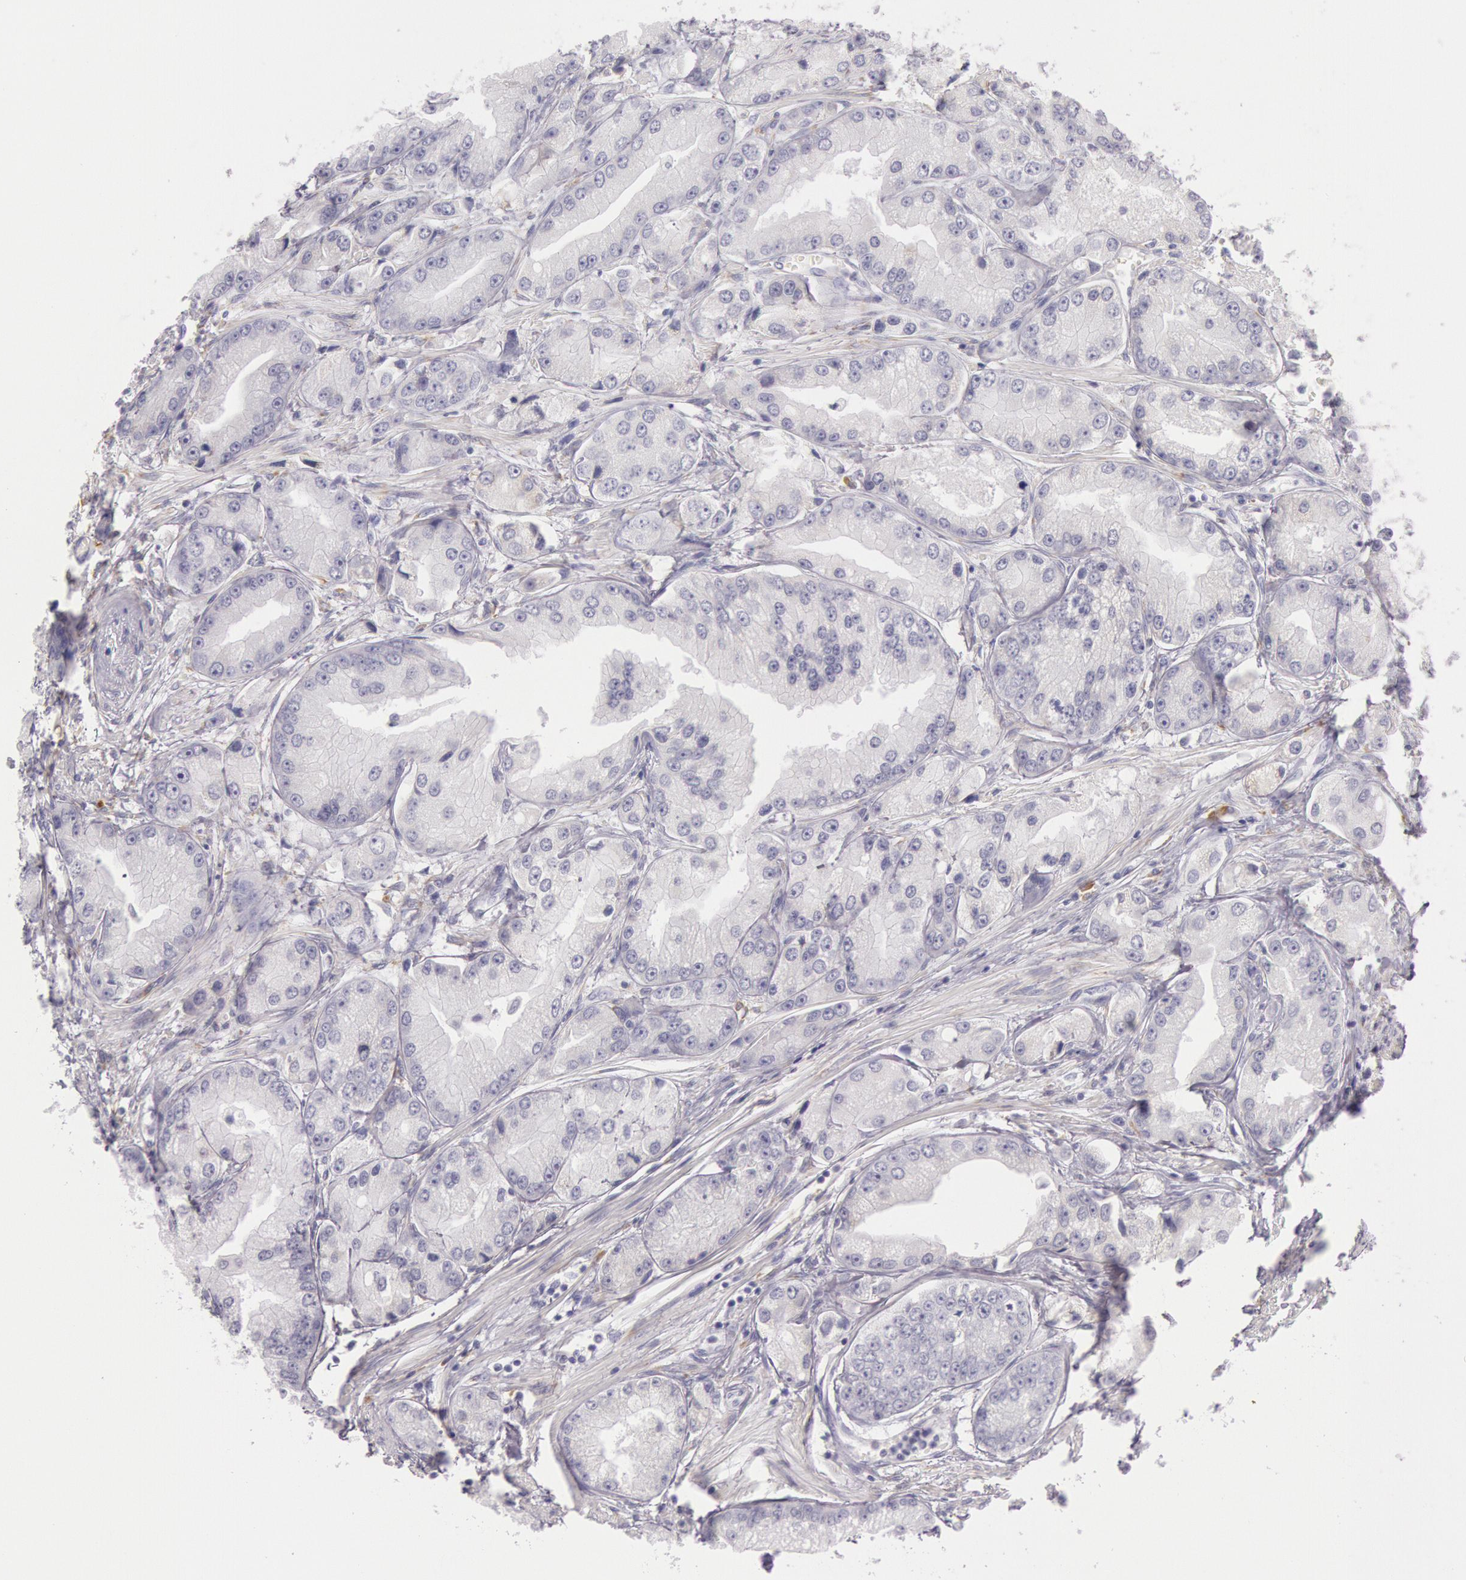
{"staining": {"intensity": "negative", "quantity": "none", "location": "none"}, "tissue": "prostate cancer", "cell_type": "Tumor cells", "image_type": "cancer", "snomed": [{"axis": "morphology", "description": "Adenocarcinoma, Medium grade"}, {"axis": "topography", "description": "Prostate"}], "caption": "DAB (3,3'-diaminobenzidine) immunohistochemical staining of human prostate adenocarcinoma (medium-grade) reveals no significant positivity in tumor cells.", "gene": "CIDEB", "patient": {"sex": "male", "age": 72}}